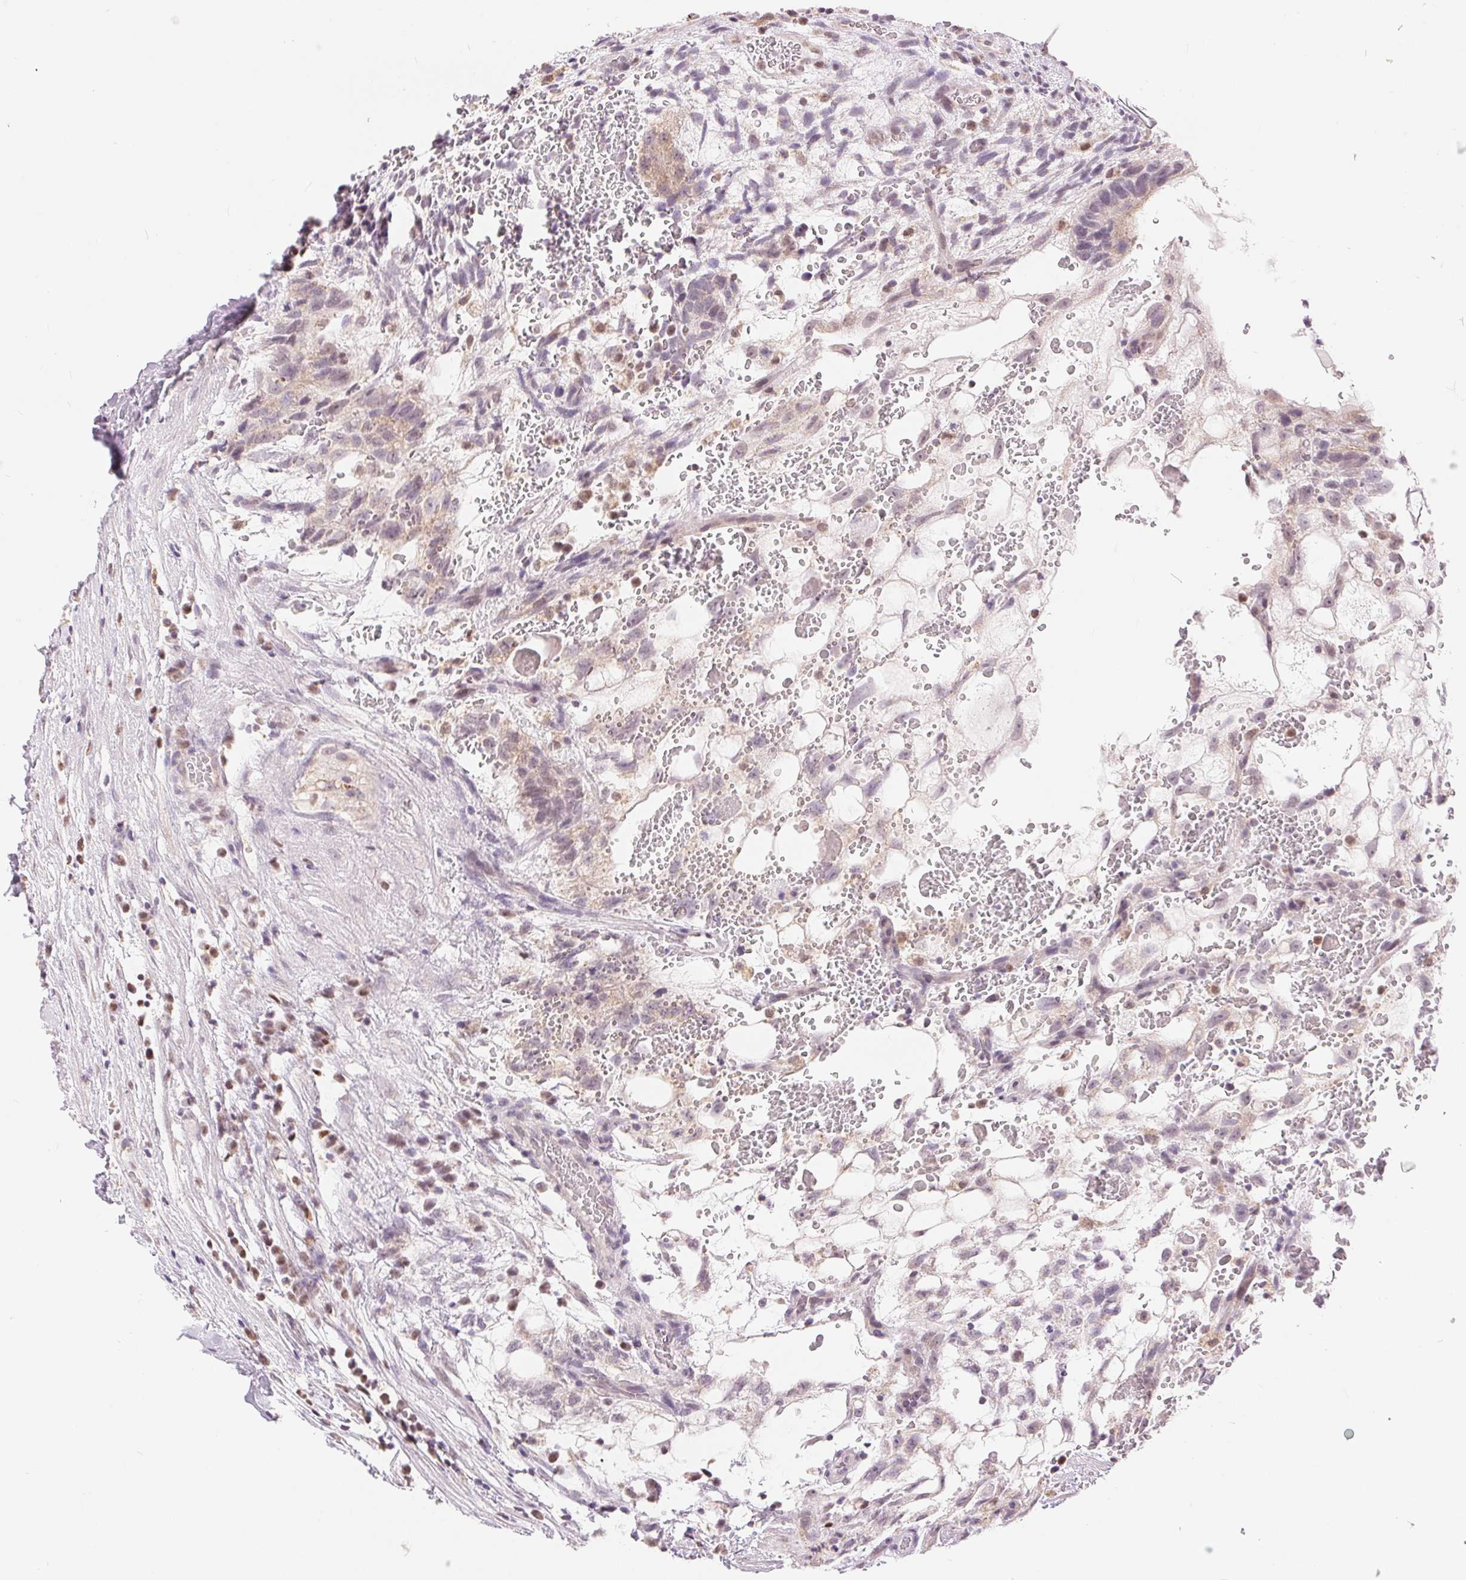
{"staining": {"intensity": "weak", "quantity": "<25%", "location": "cytoplasmic/membranous"}, "tissue": "testis cancer", "cell_type": "Tumor cells", "image_type": "cancer", "snomed": [{"axis": "morphology", "description": "Normal tissue, NOS"}, {"axis": "morphology", "description": "Carcinoma, Embryonal, NOS"}, {"axis": "topography", "description": "Testis"}], "caption": "The immunohistochemistry histopathology image has no significant positivity in tumor cells of testis embryonal carcinoma tissue.", "gene": "POU2F2", "patient": {"sex": "male", "age": 32}}